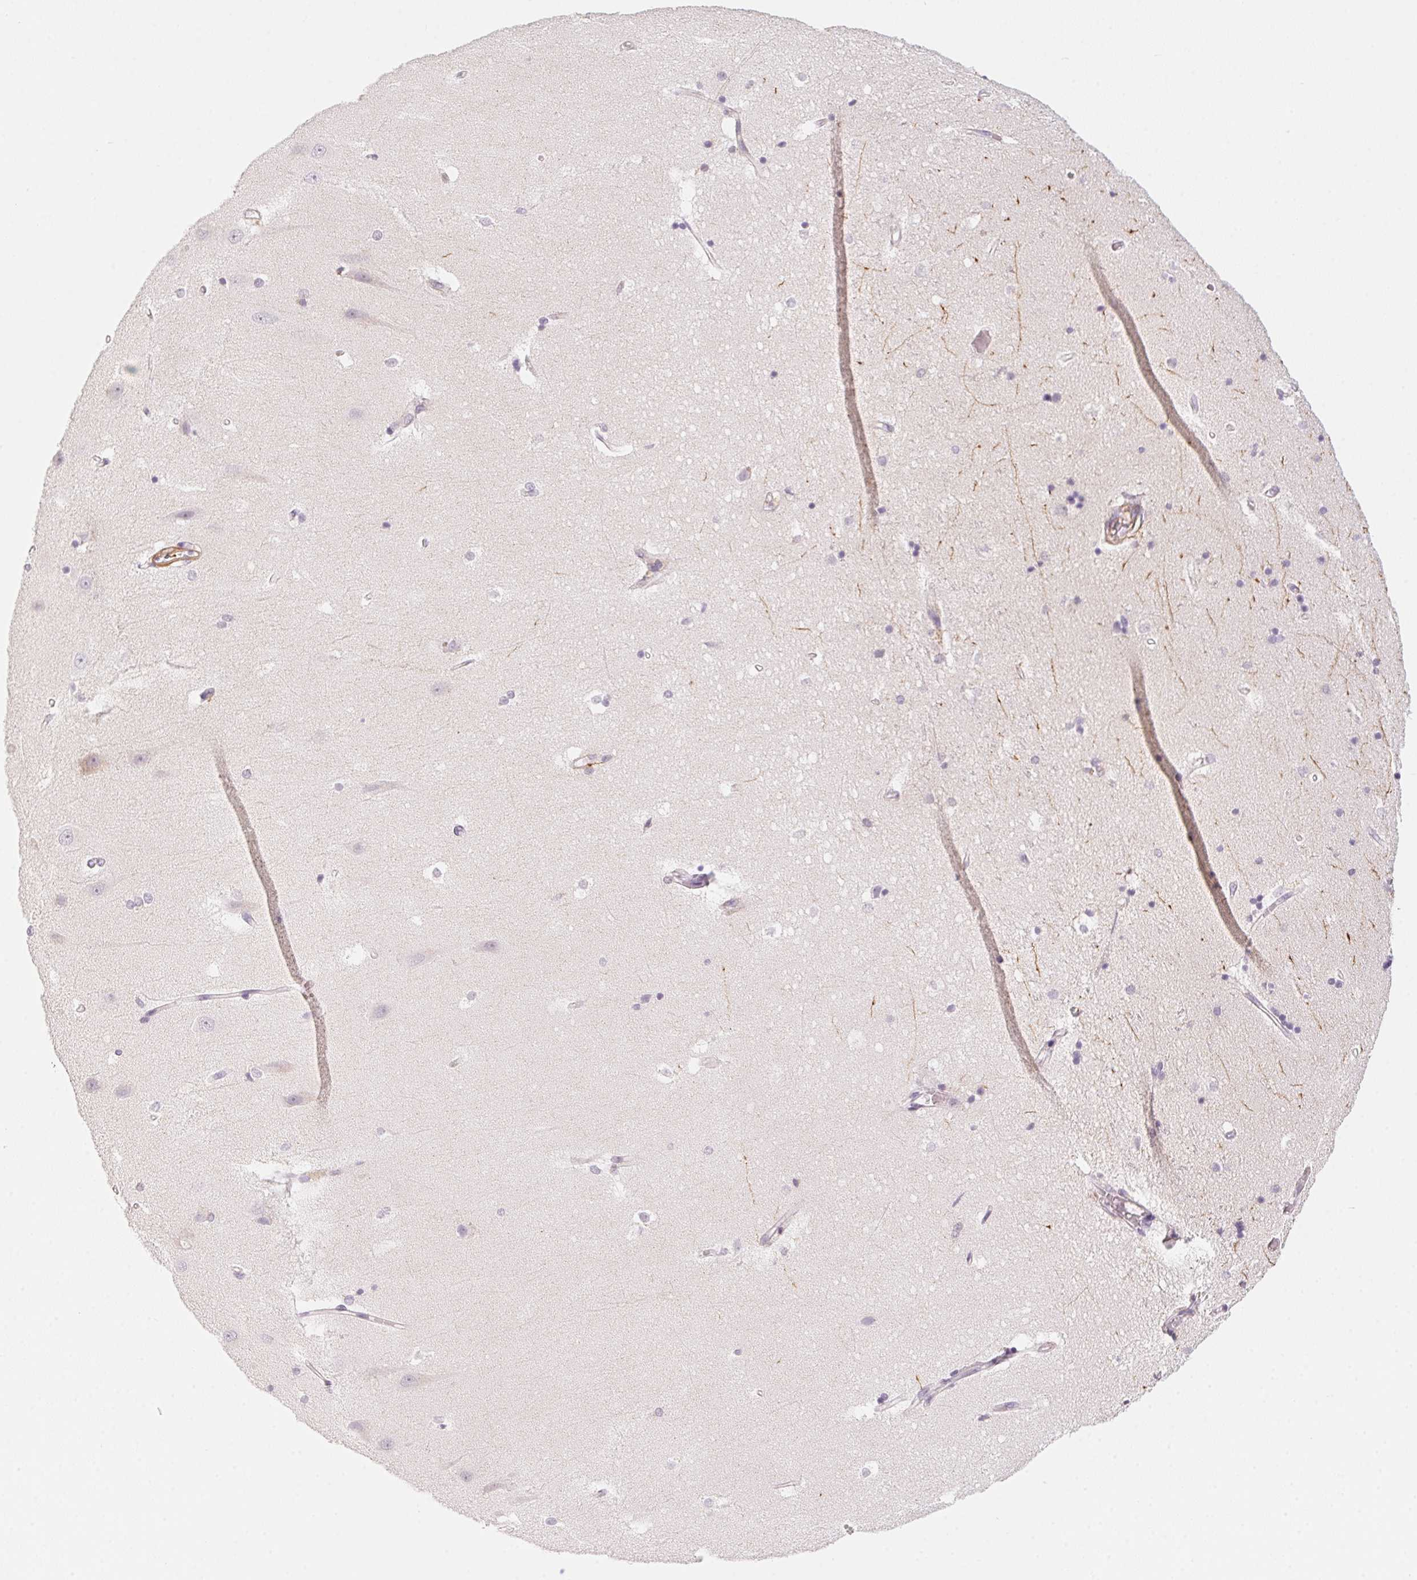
{"staining": {"intensity": "negative", "quantity": "none", "location": "none"}, "tissue": "hippocampus", "cell_type": "Glial cells", "image_type": "normal", "snomed": [{"axis": "morphology", "description": "Normal tissue, NOS"}, {"axis": "topography", "description": "Hippocampus"}], "caption": "Image shows no protein expression in glial cells of benign hippocampus.", "gene": "PRPH", "patient": {"sex": "male", "age": 63}}